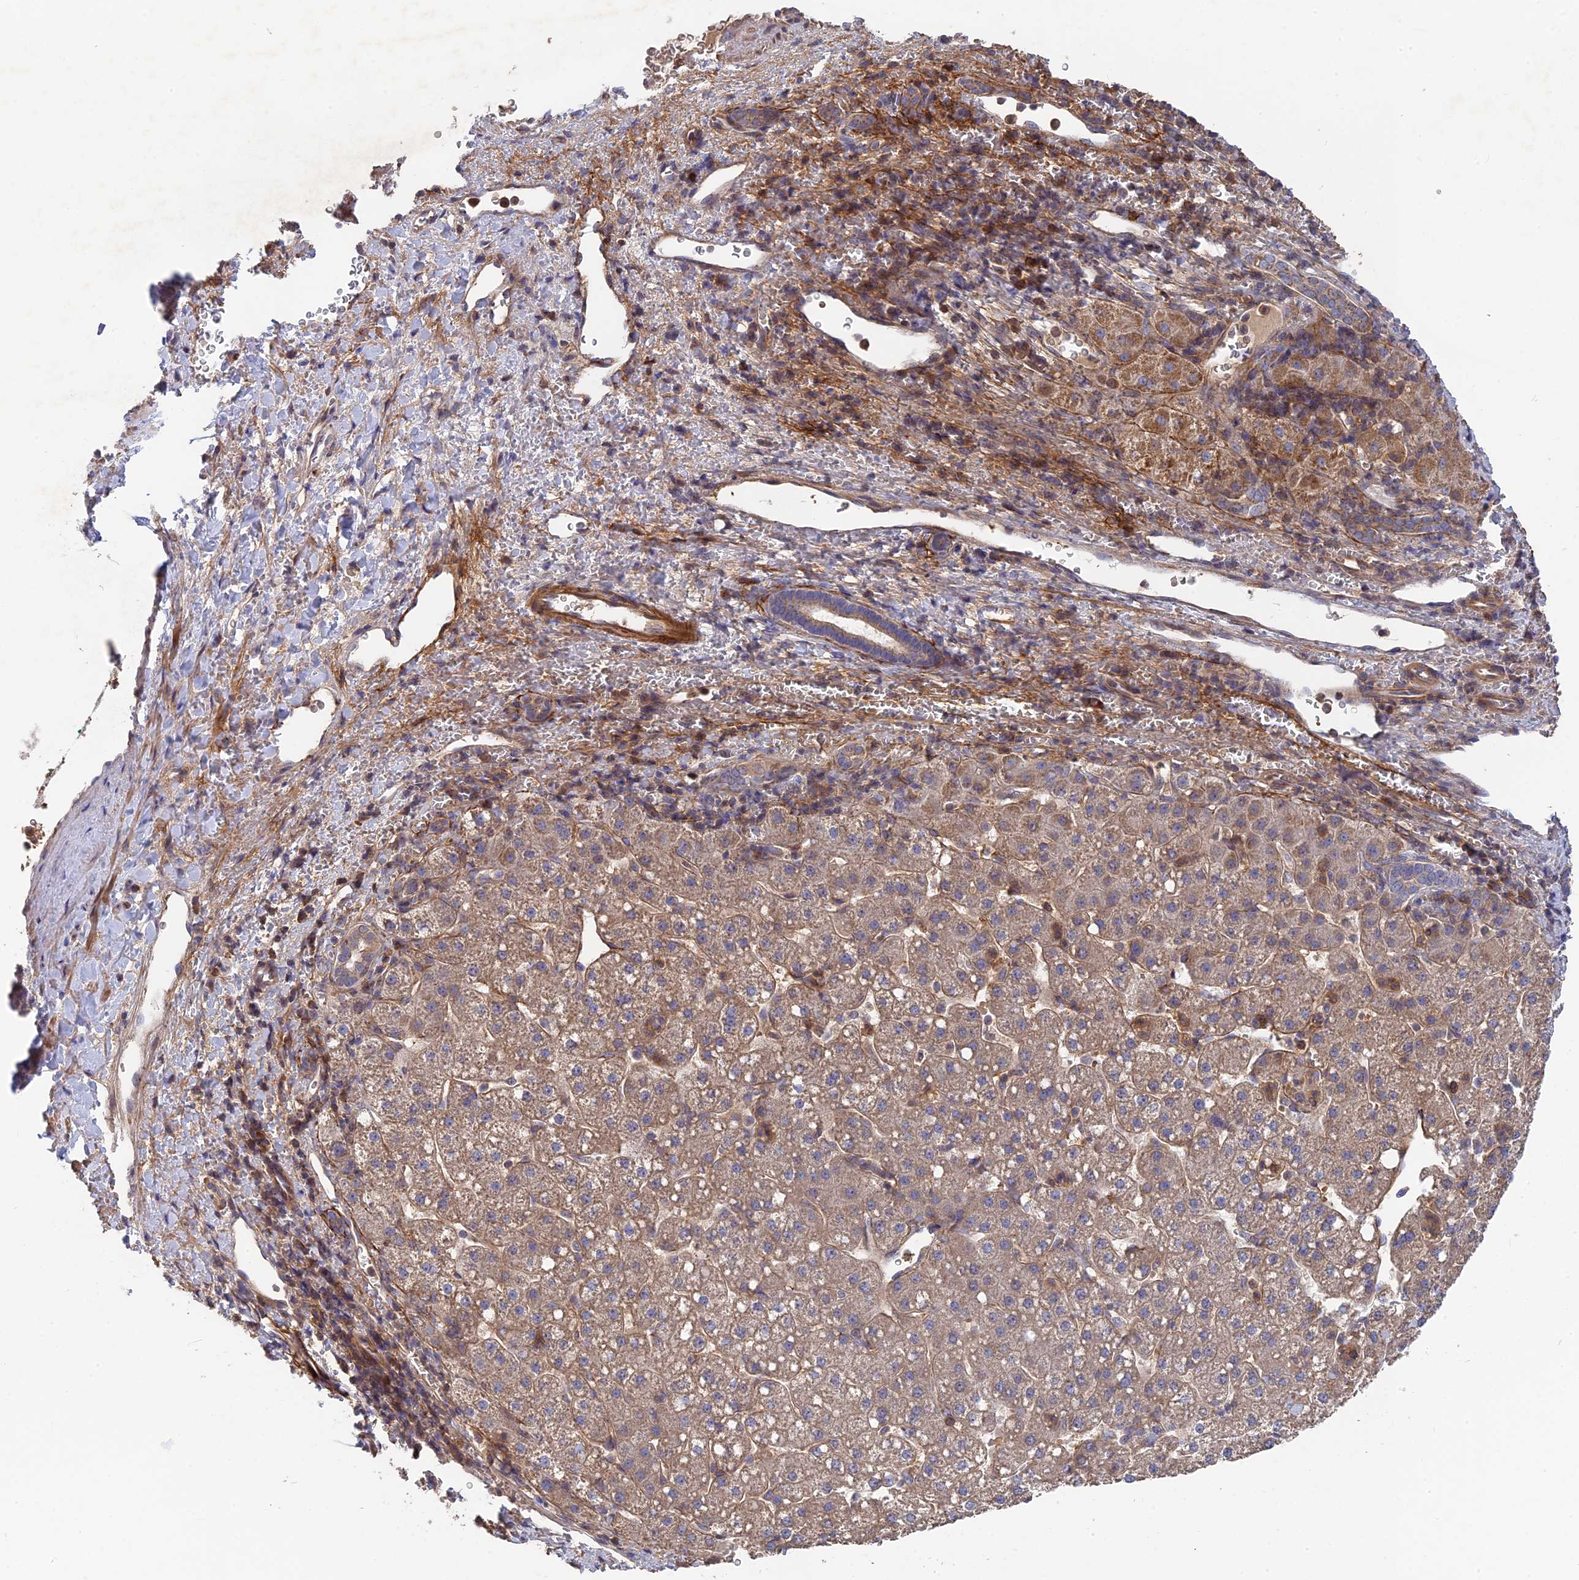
{"staining": {"intensity": "moderate", "quantity": ">75%", "location": "cytoplasmic/membranous"}, "tissue": "liver cancer", "cell_type": "Tumor cells", "image_type": "cancer", "snomed": [{"axis": "morphology", "description": "Carcinoma, Hepatocellular, NOS"}, {"axis": "topography", "description": "Liver"}], "caption": "Immunohistochemical staining of liver hepatocellular carcinoma shows medium levels of moderate cytoplasmic/membranous protein staining in about >75% of tumor cells. Ihc stains the protein of interest in brown and the nuclei are stained blue.", "gene": "RPIA", "patient": {"sex": "male", "age": 57}}